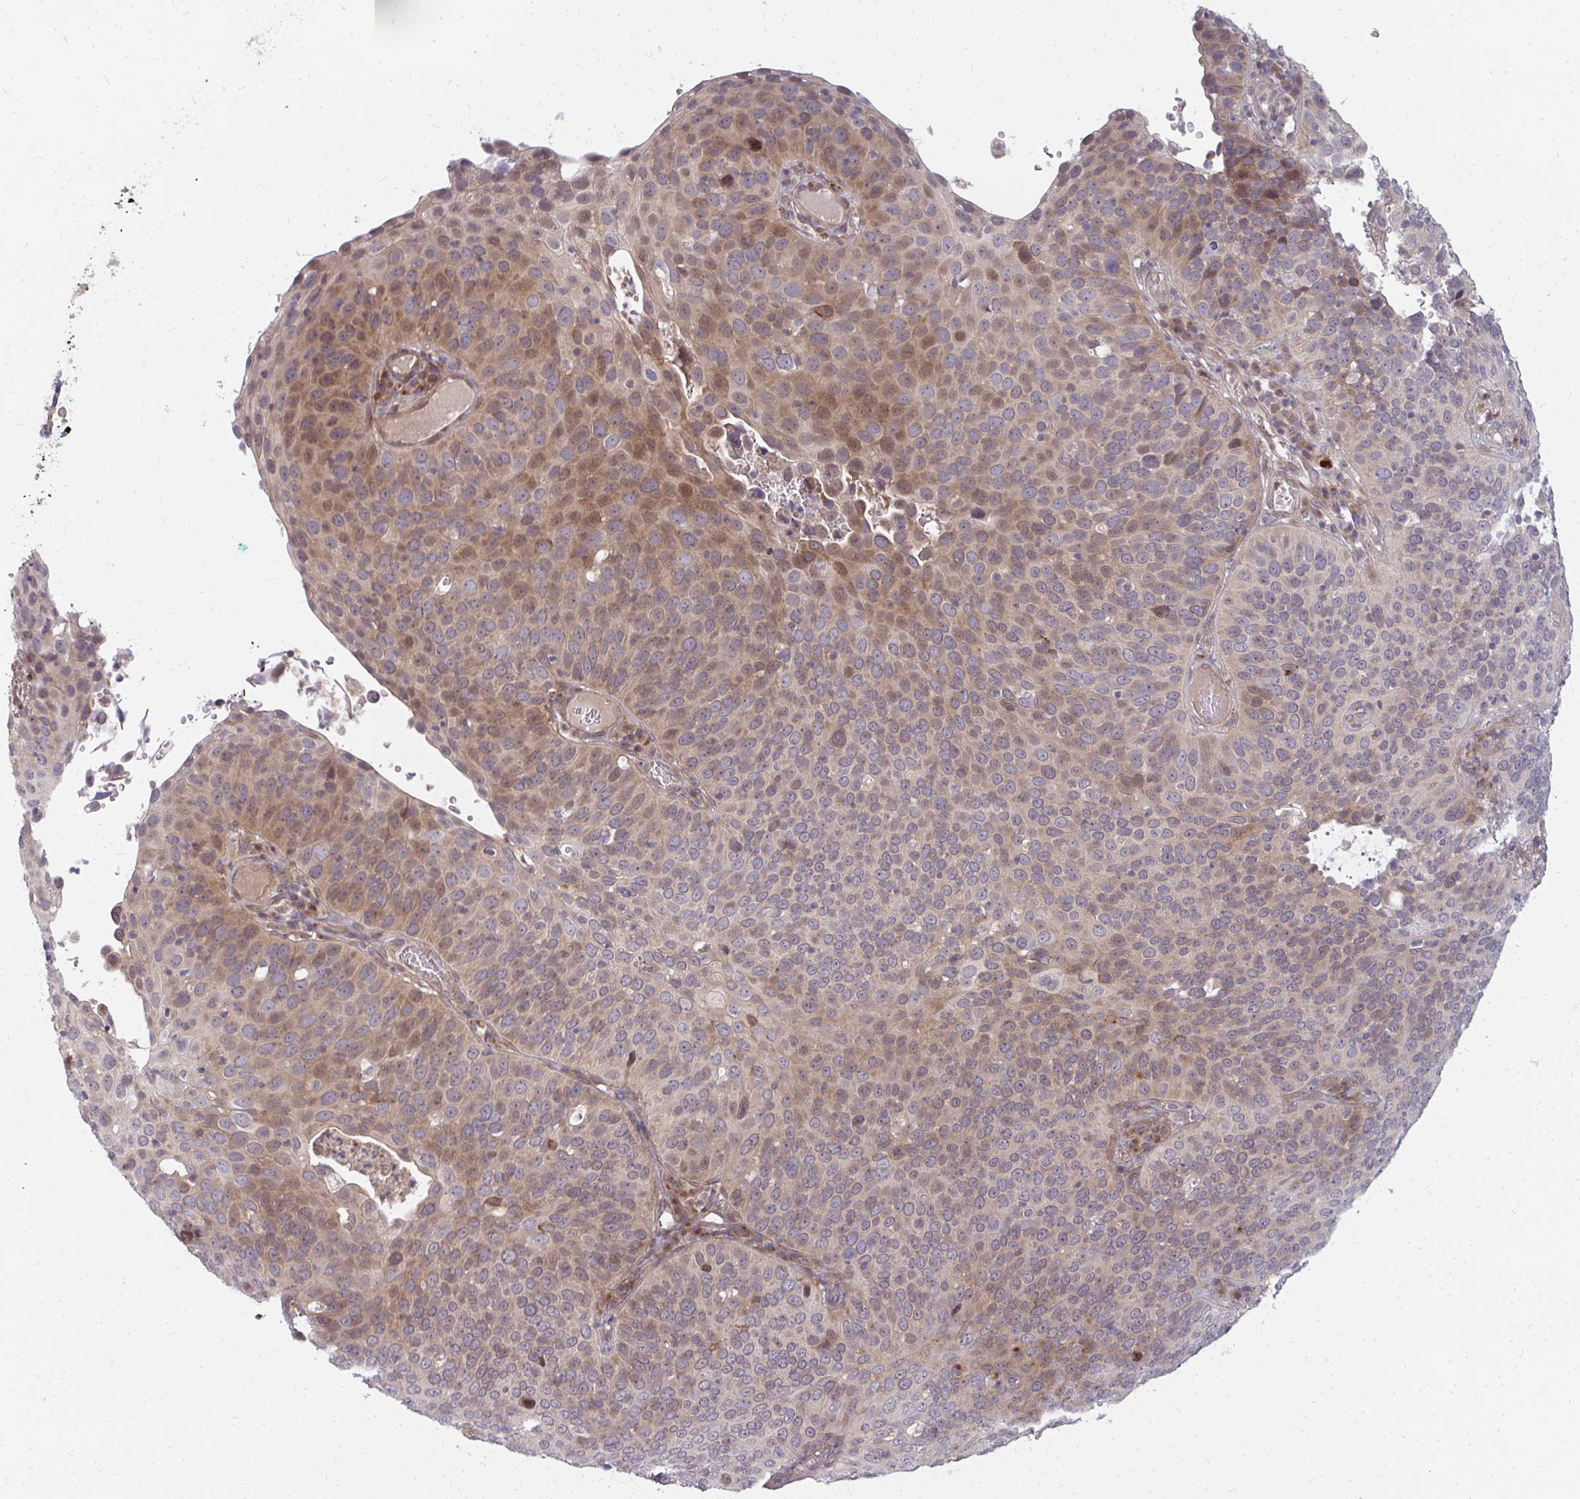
{"staining": {"intensity": "moderate", "quantity": "<25%", "location": "nuclear"}, "tissue": "cervical cancer", "cell_type": "Tumor cells", "image_type": "cancer", "snomed": [{"axis": "morphology", "description": "Squamous cell carcinoma, NOS"}, {"axis": "topography", "description": "Cervix"}], "caption": "Protein staining exhibits moderate nuclear staining in approximately <25% of tumor cells in squamous cell carcinoma (cervical). Using DAB (3,3'-diaminobenzidine) (brown) and hematoxylin (blue) stains, captured at high magnification using brightfield microscopy.", "gene": "ZNF285", "patient": {"sex": "female", "age": 36}}